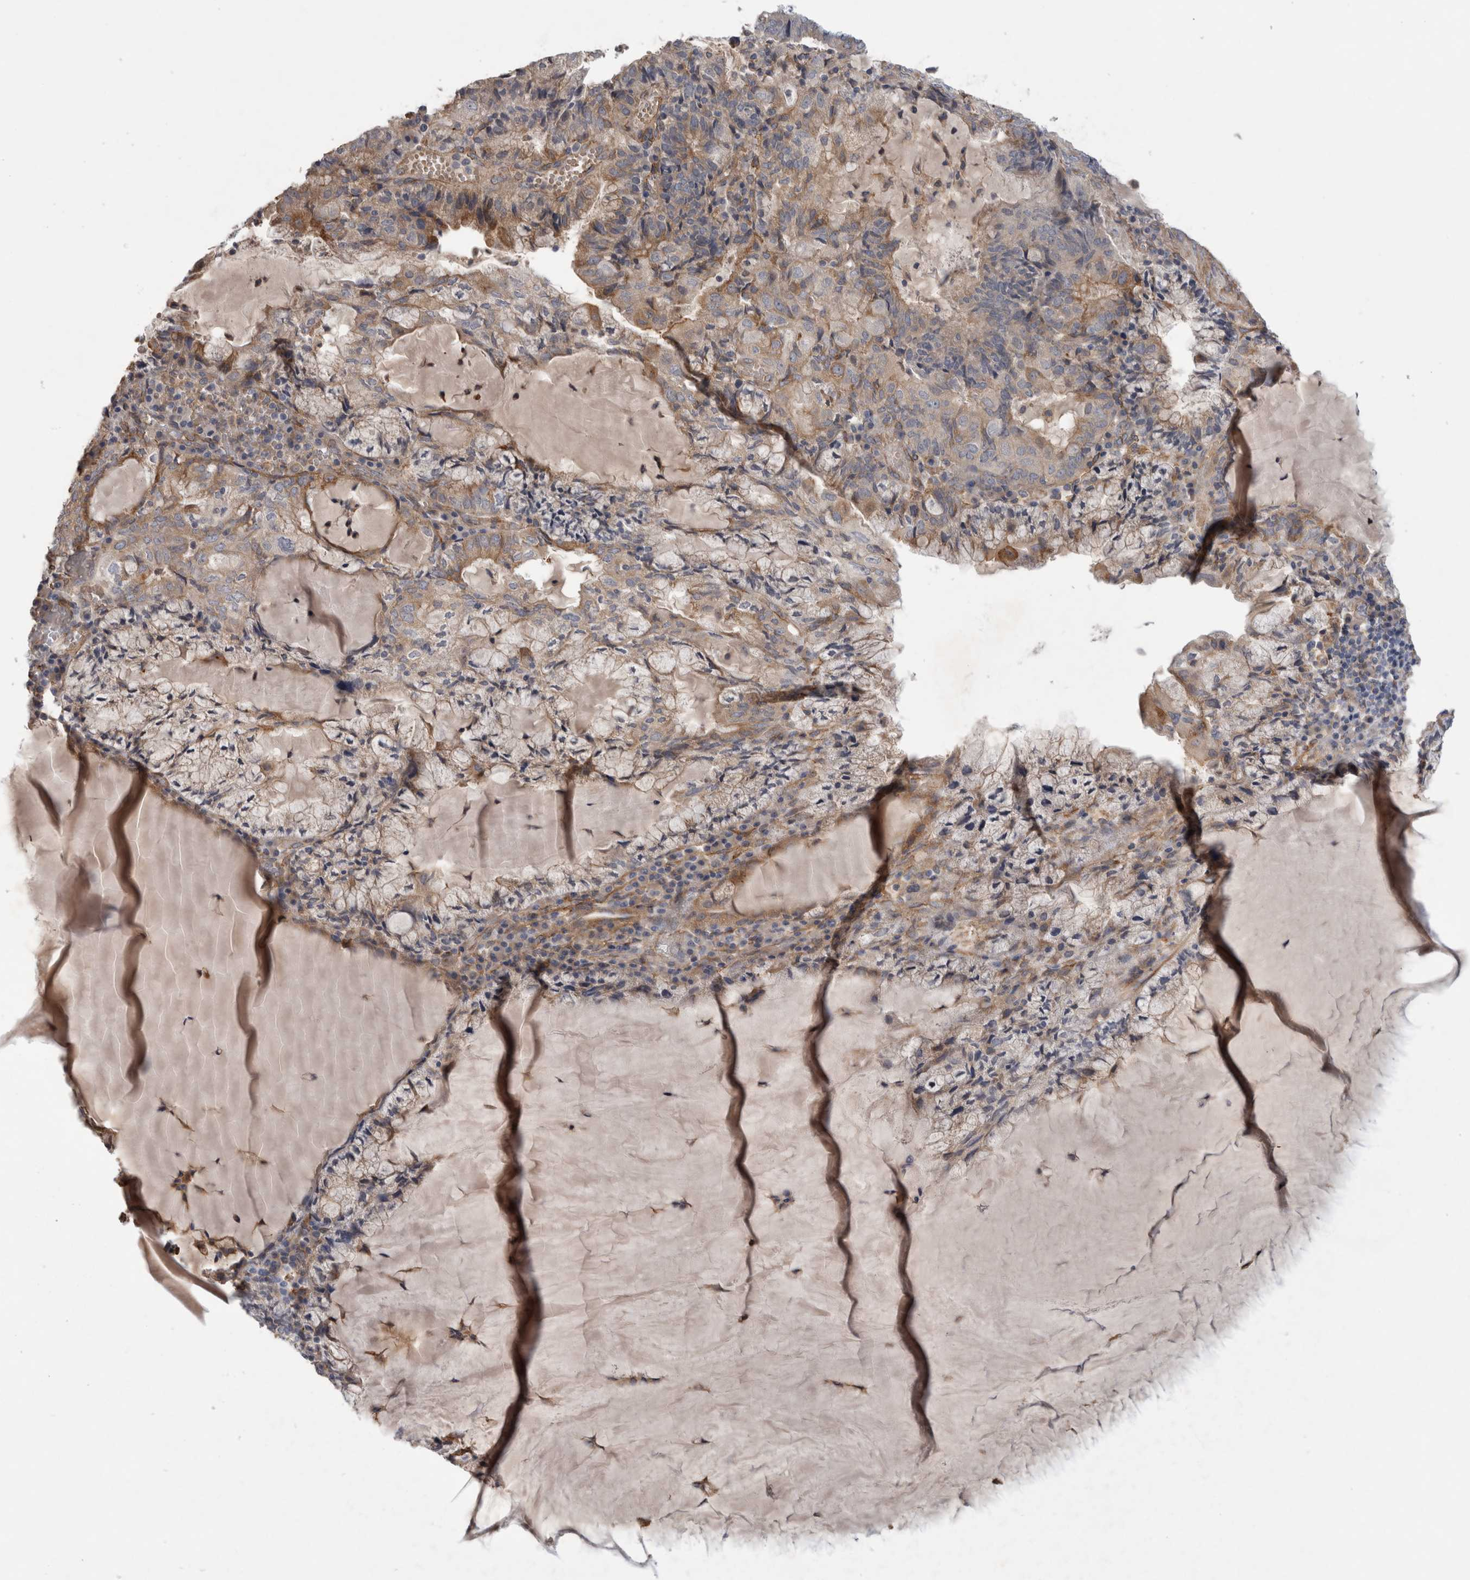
{"staining": {"intensity": "moderate", "quantity": "25%-75%", "location": "cytoplasmic/membranous"}, "tissue": "endometrial cancer", "cell_type": "Tumor cells", "image_type": "cancer", "snomed": [{"axis": "morphology", "description": "Adenocarcinoma, NOS"}, {"axis": "topography", "description": "Endometrium"}], "caption": "A micrograph of human endometrial cancer stained for a protein exhibits moderate cytoplasmic/membranous brown staining in tumor cells. The staining was performed using DAB to visualize the protein expression in brown, while the nuclei were stained in blue with hematoxylin (Magnification: 20x).", "gene": "ANKFY1", "patient": {"sex": "female", "age": 81}}